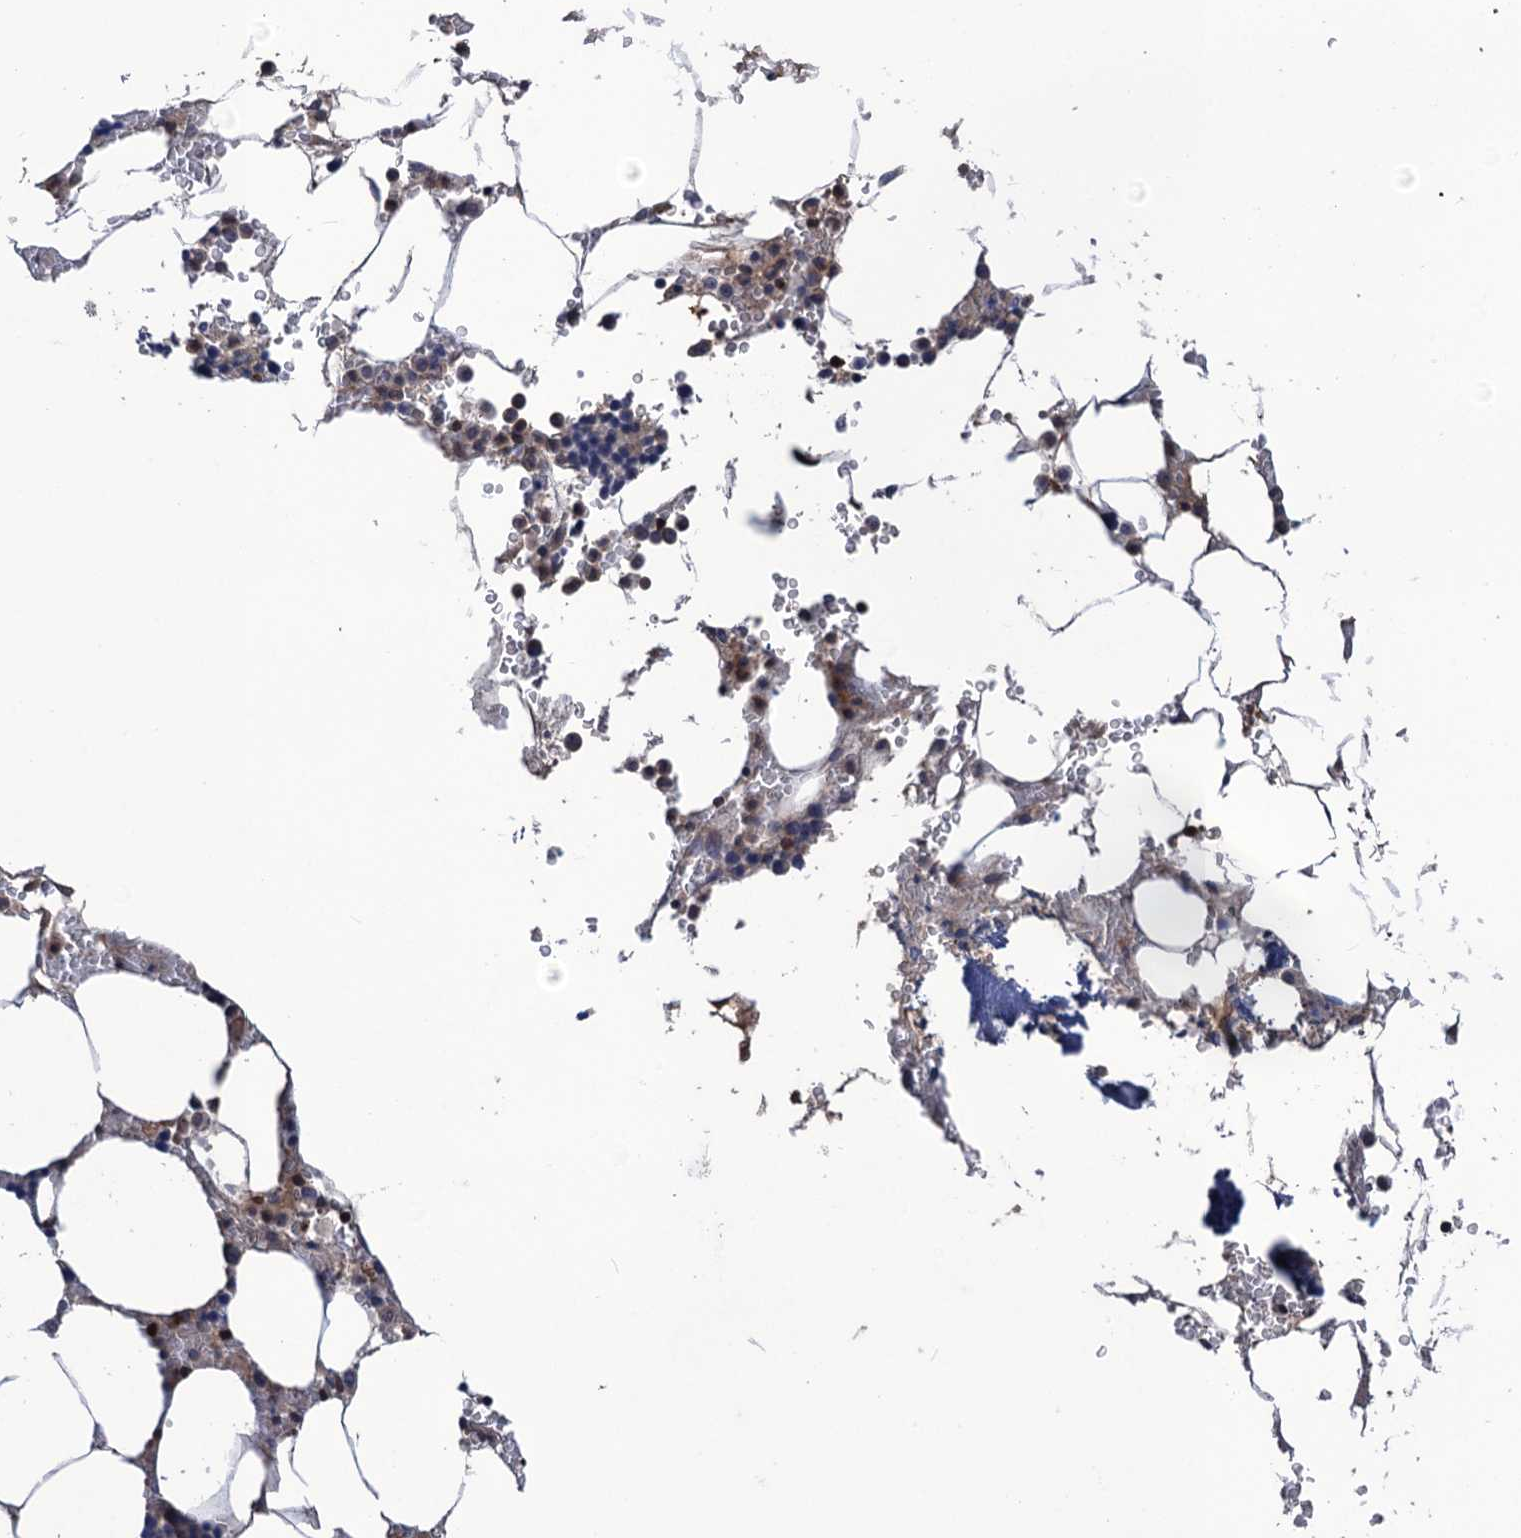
{"staining": {"intensity": "moderate", "quantity": "<25%", "location": "cytoplasmic/membranous"}, "tissue": "bone marrow", "cell_type": "Hematopoietic cells", "image_type": "normal", "snomed": [{"axis": "morphology", "description": "Normal tissue, NOS"}, {"axis": "topography", "description": "Bone marrow"}], "caption": "Immunohistochemical staining of unremarkable bone marrow exhibits low levels of moderate cytoplasmic/membranous expression in about <25% of hematopoietic cells. (IHC, brightfield microscopy, high magnification).", "gene": "DGKA", "patient": {"sex": "male", "age": 70}}